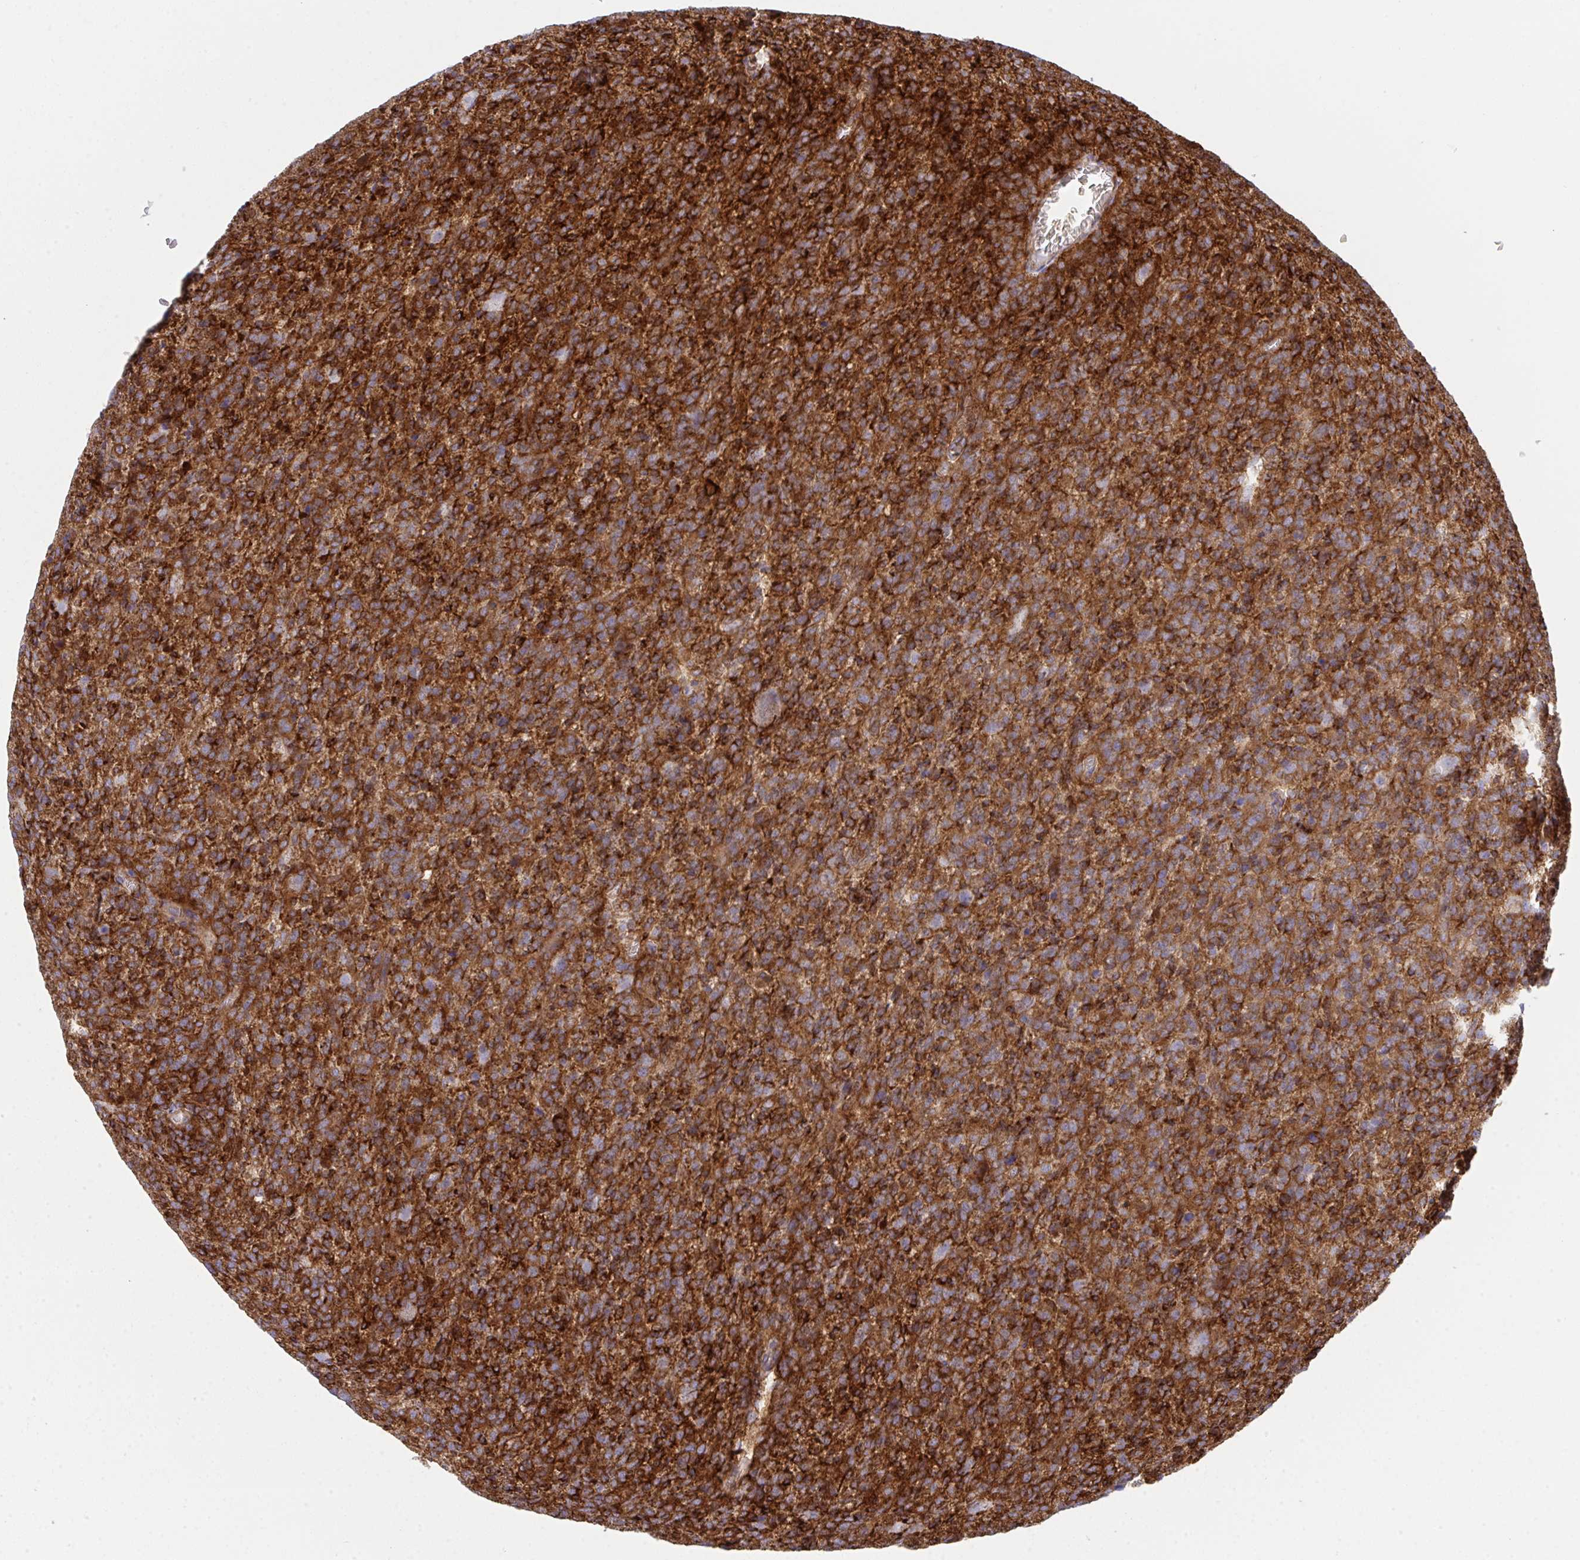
{"staining": {"intensity": "strong", "quantity": ">75%", "location": "cytoplasmic/membranous"}, "tissue": "glioma", "cell_type": "Tumor cells", "image_type": "cancer", "snomed": [{"axis": "morphology", "description": "Glioma, malignant, High grade"}, {"axis": "topography", "description": "Brain"}], "caption": "DAB (3,3'-diaminobenzidine) immunohistochemical staining of human glioma displays strong cytoplasmic/membranous protein positivity in about >75% of tumor cells.", "gene": "GAB1", "patient": {"sex": "male", "age": 76}}